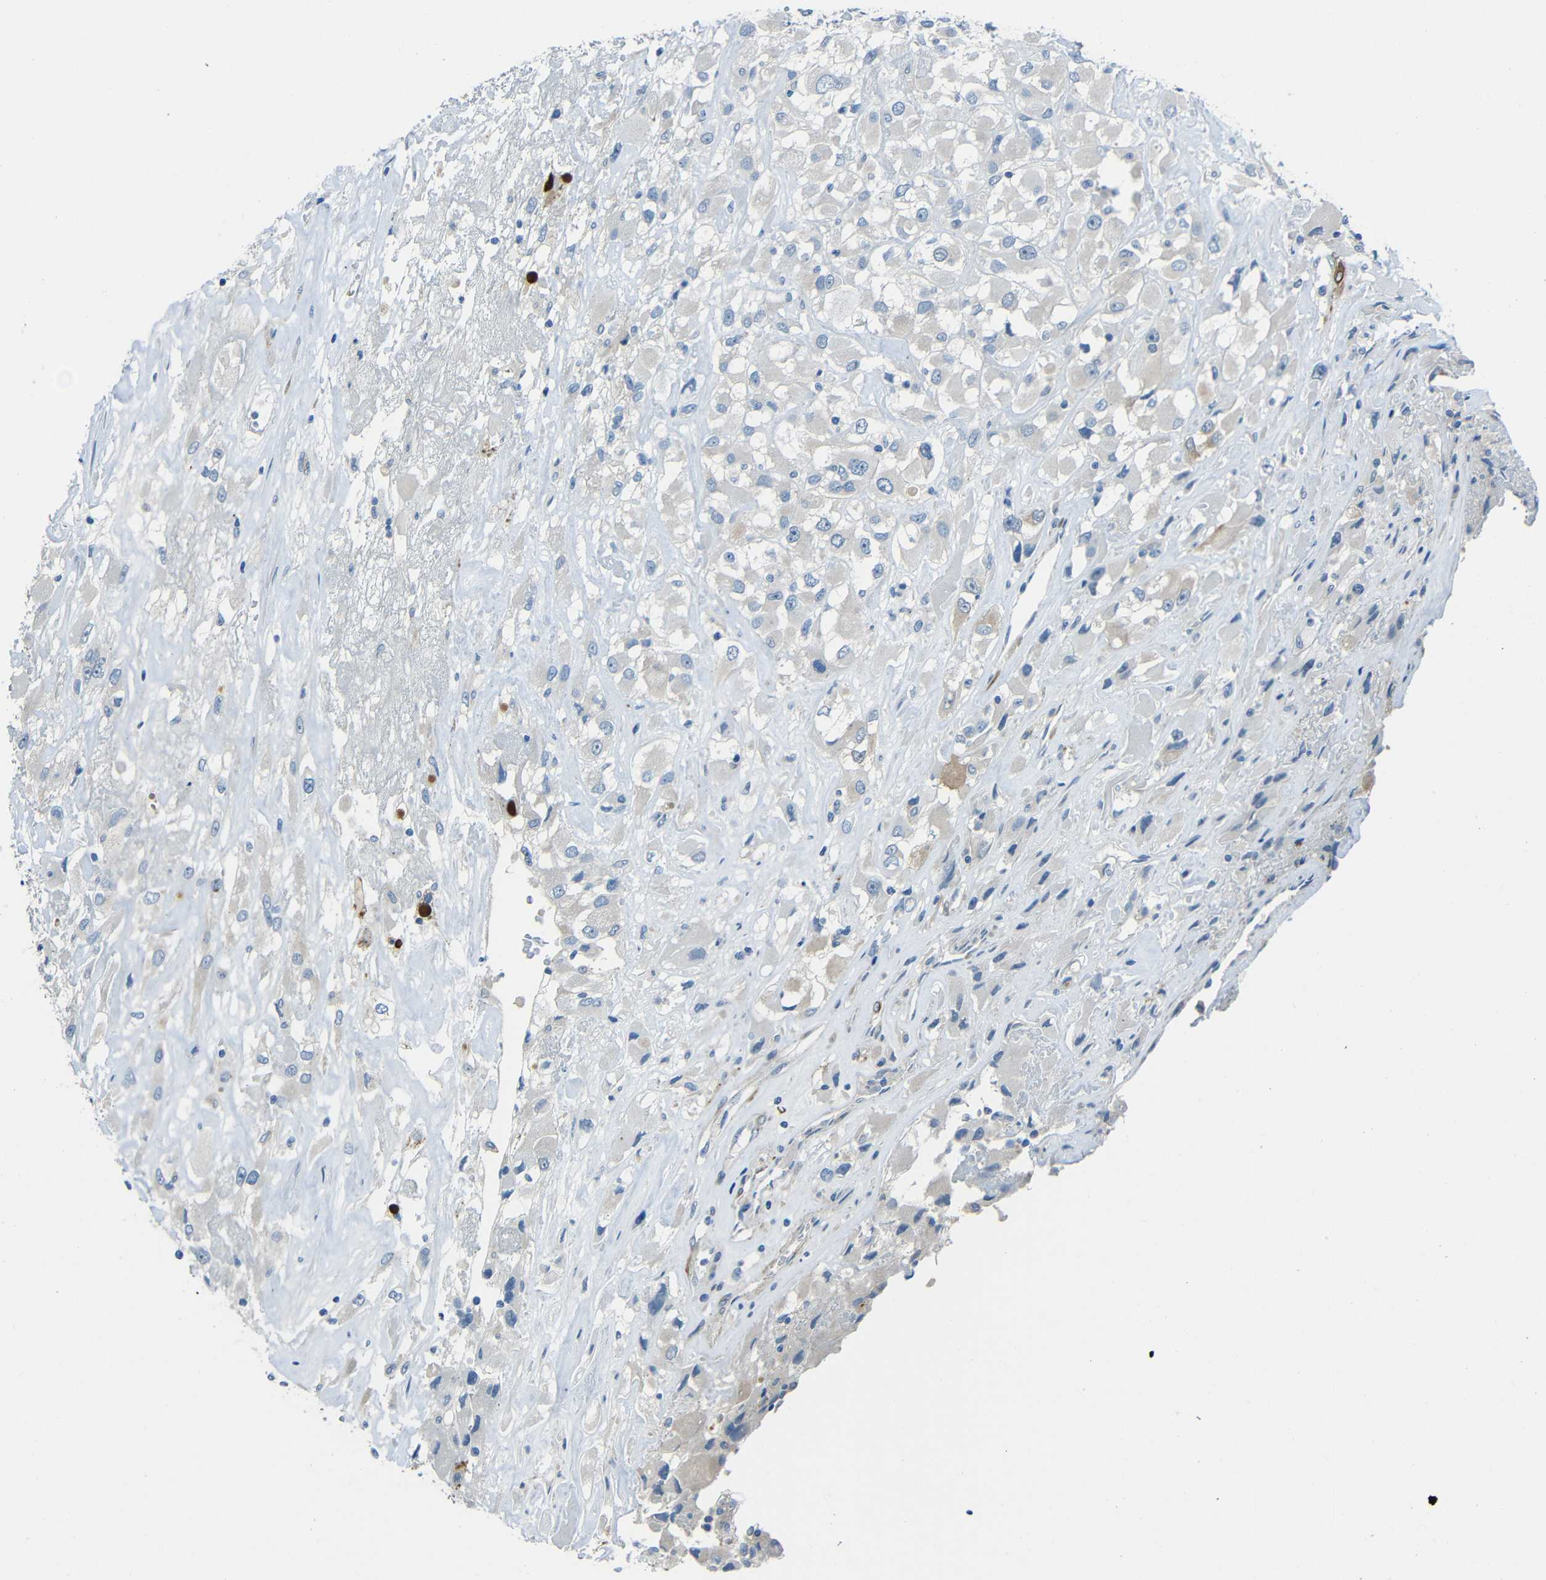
{"staining": {"intensity": "negative", "quantity": "none", "location": "none"}, "tissue": "renal cancer", "cell_type": "Tumor cells", "image_type": "cancer", "snomed": [{"axis": "morphology", "description": "Adenocarcinoma, NOS"}, {"axis": "topography", "description": "Kidney"}], "caption": "Tumor cells are negative for protein expression in human adenocarcinoma (renal).", "gene": "DCLK1", "patient": {"sex": "female", "age": 52}}